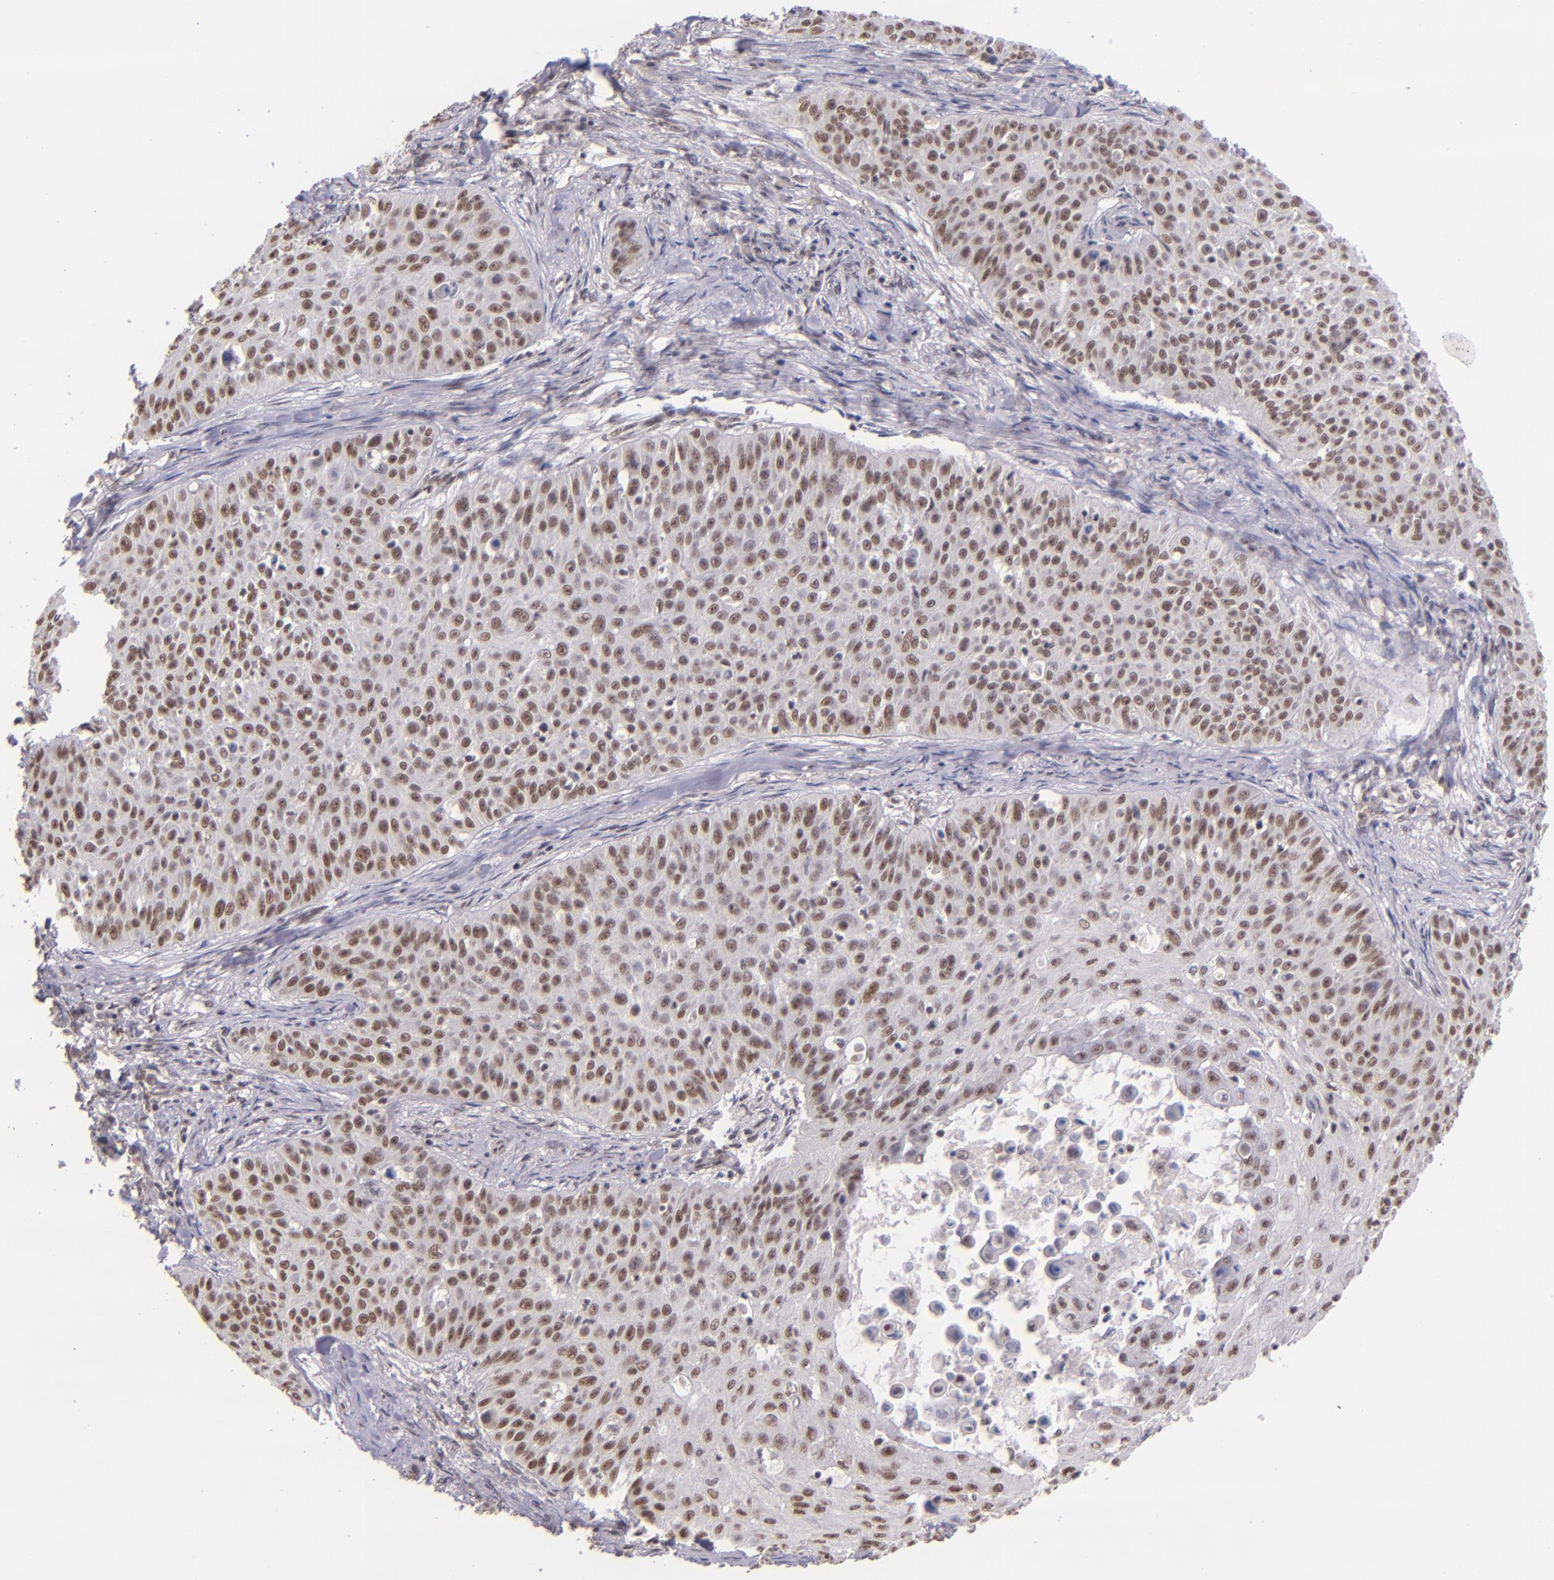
{"staining": {"intensity": "moderate", "quantity": ">75%", "location": "nuclear"}, "tissue": "skin cancer", "cell_type": "Tumor cells", "image_type": "cancer", "snomed": [{"axis": "morphology", "description": "Squamous cell carcinoma, NOS"}, {"axis": "topography", "description": "Skin"}], "caption": "Squamous cell carcinoma (skin) stained for a protein demonstrates moderate nuclear positivity in tumor cells.", "gene": "ZNF148", "patient": {"sex": "male", "age": 82}}